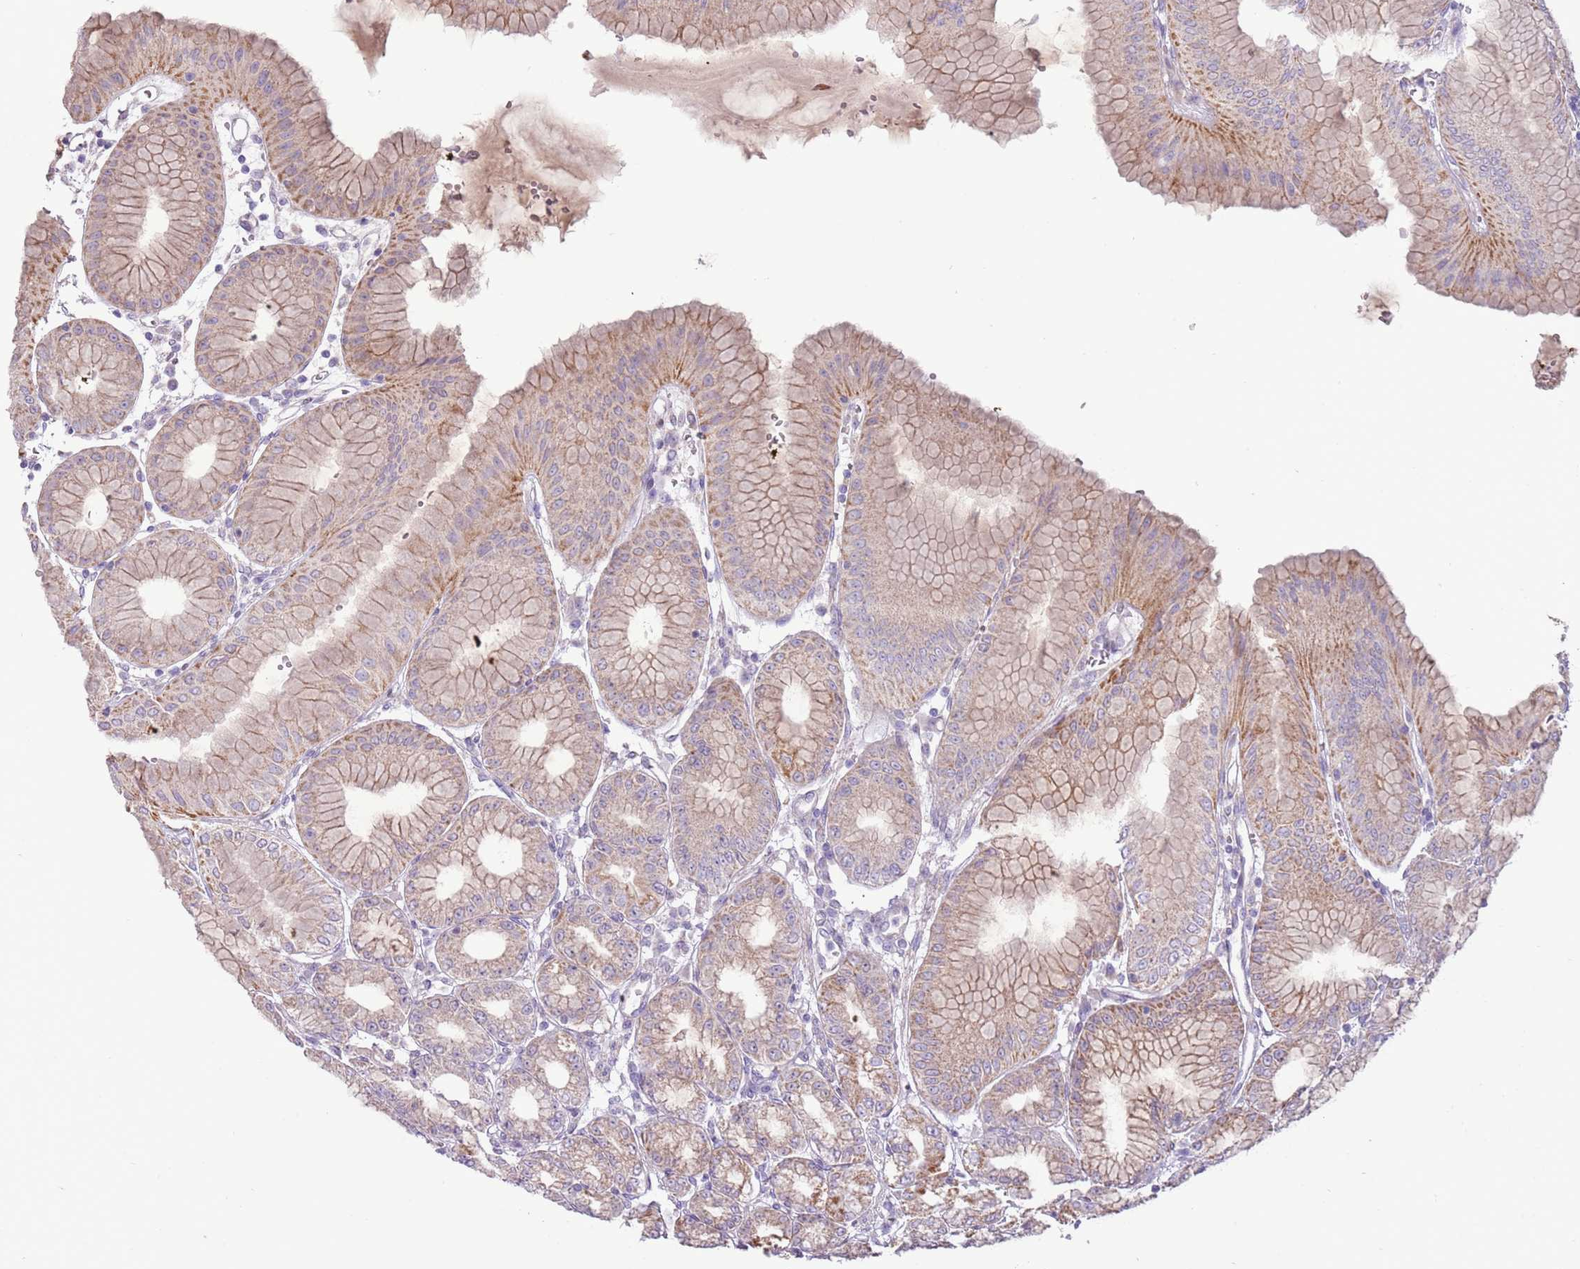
{"staining": {"intensity": "moderate", "quantity": "25%-75%", "location": "cytoplasmic/membranous"}, "tissue": "stomach", "cell_type": "Glandular cells", "image_type": "normal", "snomed": [{"axis": "morphology", "description": "Normal tissue, NOS"}, {"axis": "topography", "description": "Stomach, lower"}], "caption": "High-magnification brightfield microscopy of normal stomach stained with DAB (brown) and counterstained with hematoxylin (blue). glandular cells exhibit moderate cytoplasmic/membranous expression is seen in about25%-75% of cells.", "gene": "MLLT11", "patient": {"sex": "male", "age": 71}}